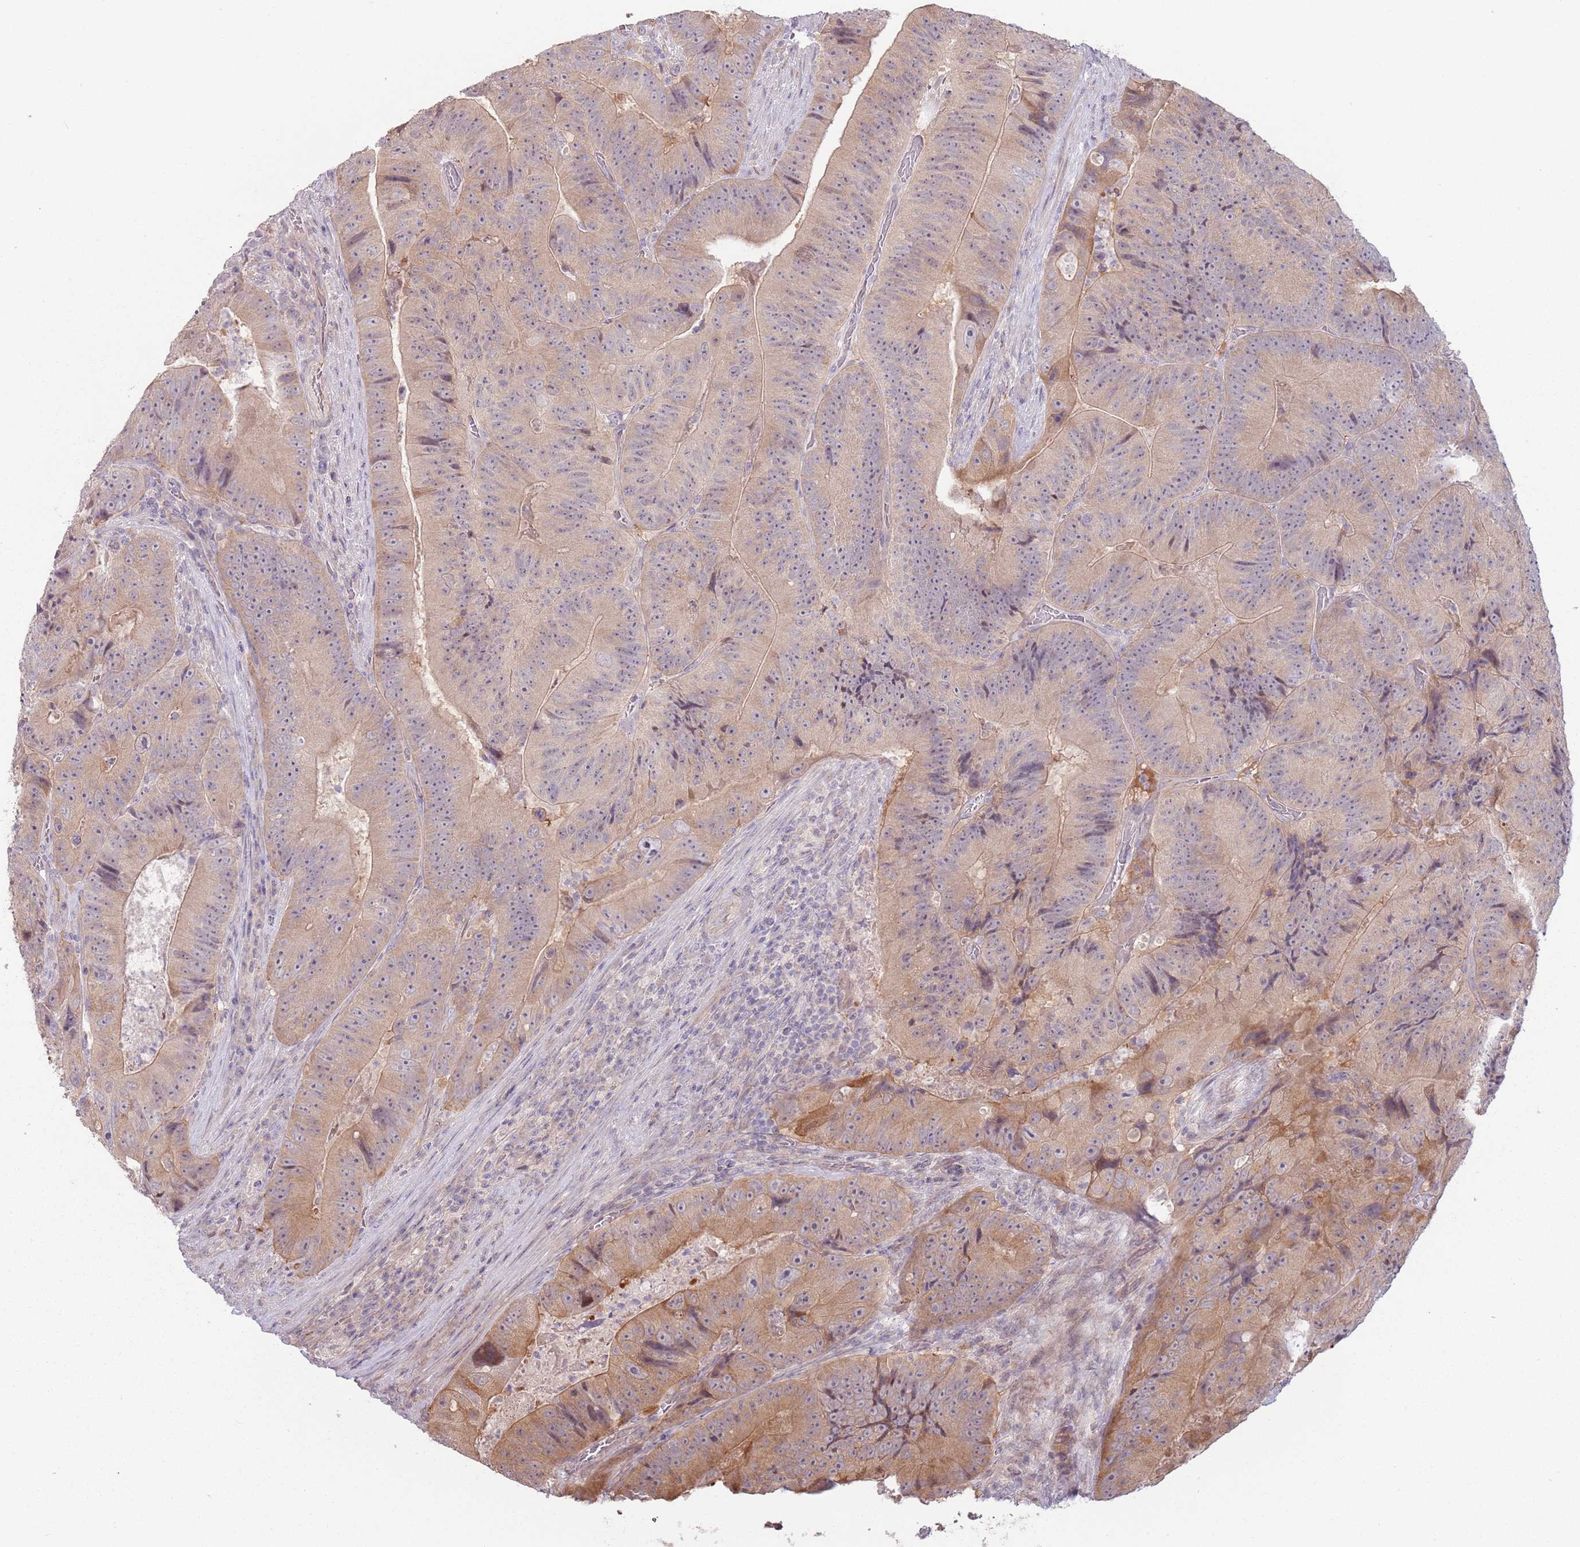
{"staining": {"intensity": "weak", "quantity": ">75%", "location": "cytoplasmic/membranous"}, "tissue": "colorectal cancer", "cell_type": "Tumor cells", "image_type": "cancer", "snomed": [{"axis": "morphology", "description": "Adenocarcinoma, NOS"}, {"axis": "topography", "description": "Colon"}], "caption": "Immunohistochemical staining of colorectal cancer demonstrates low levels of weak cytoplasmic/membranous protein positivity in about >75% of tumor cells.", "gene": "LDHD", "patient": {"sex": "female", "age": 86}}